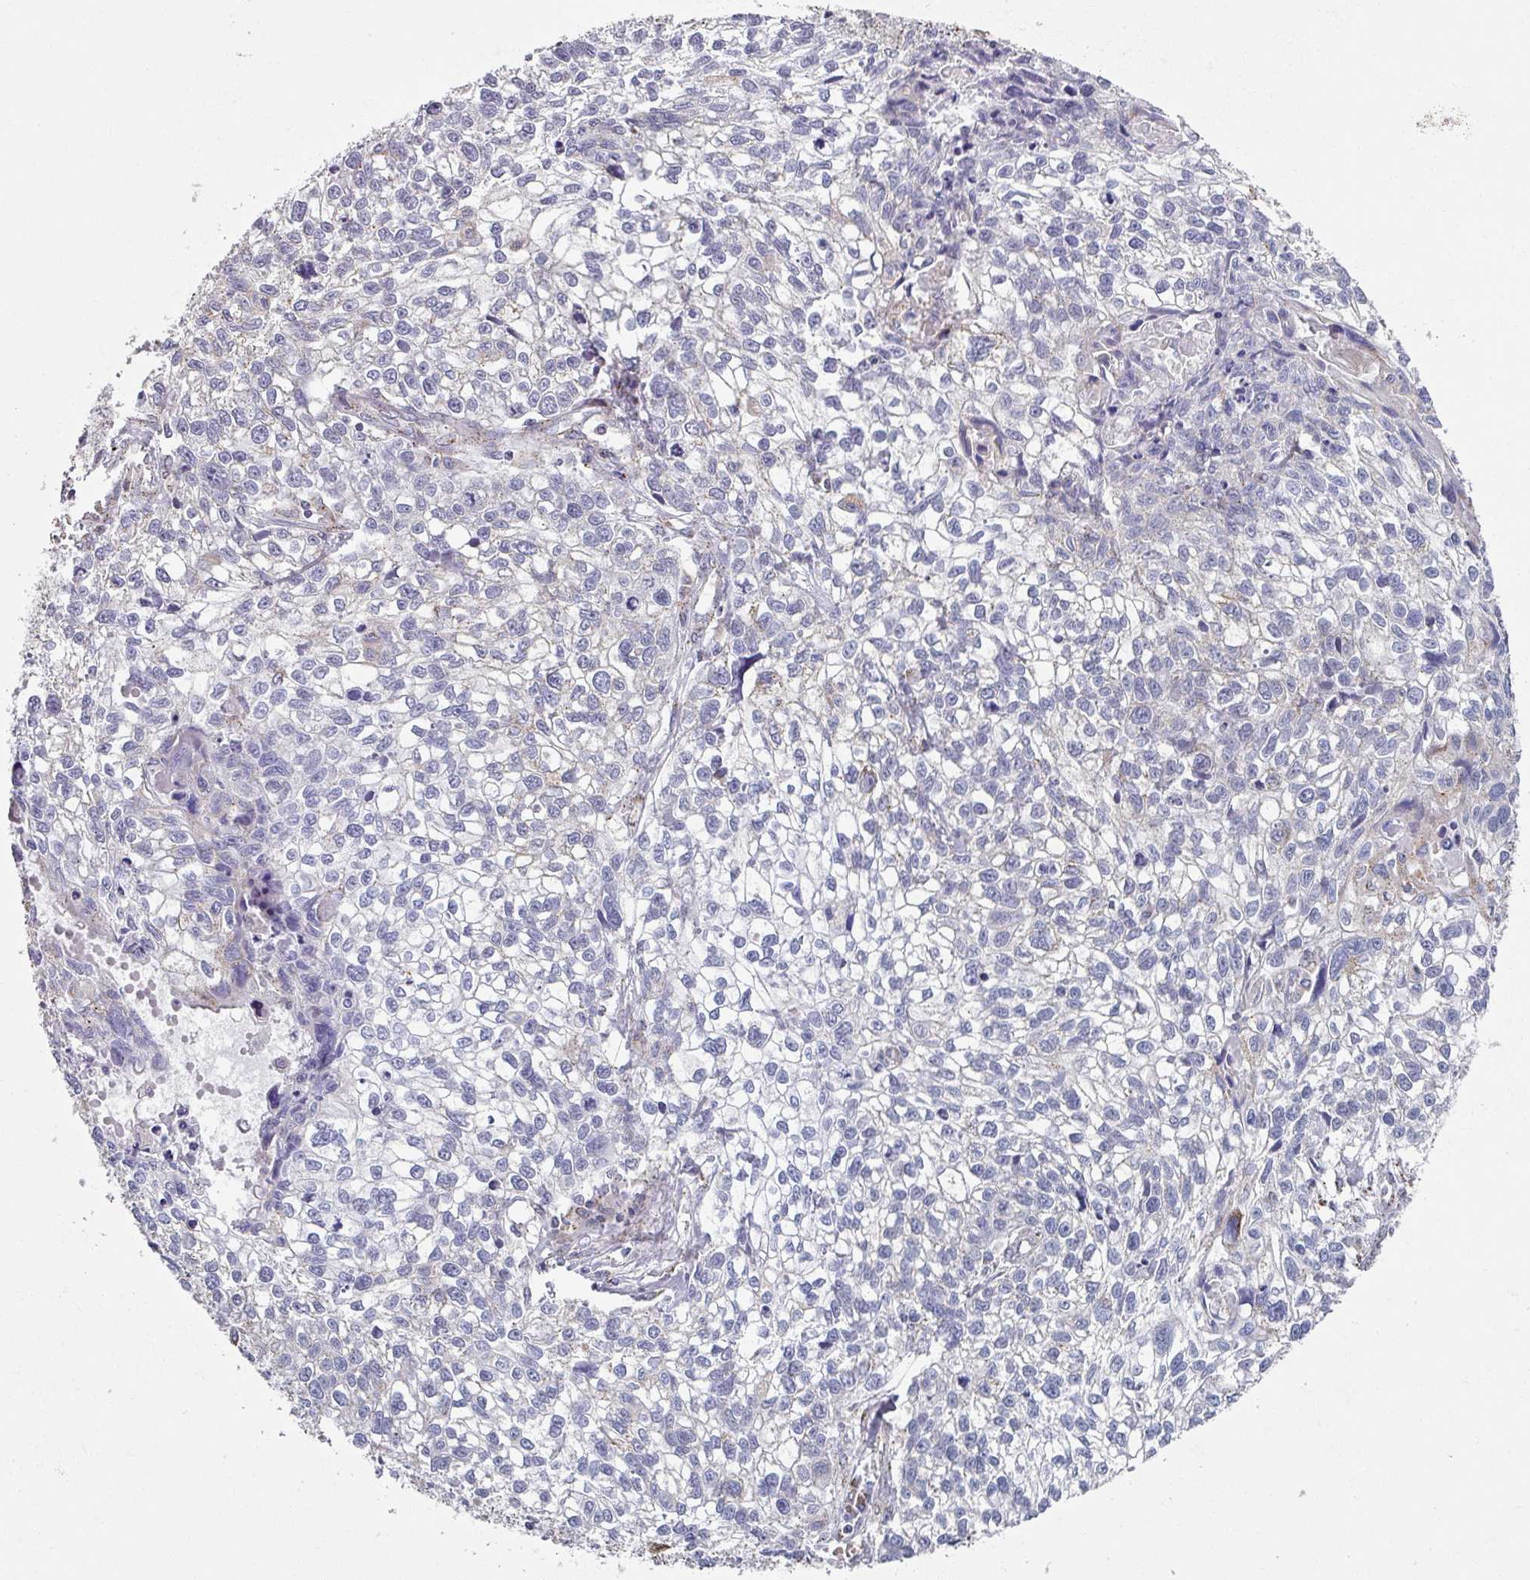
{"staining": {"intensity": "weak", "quantity": "<25%", "location": "cytoplasmic/membranous"}, "tissue": "lung cancer", "cell_type": "Tumor cells", "image_type": "cancer", "snomed": [{"axis": "morphology", "description": "Squamous cell carcinoma, NOS"}, {"axis": "topography", "description": "Lung"}], "caption": "Lung squamous cell carcinoma stained for a protein using immunohistochemistry (IHC) displays no positivity tumor cells.", "gene": "CCDC85B", "patient": {"sex": "male", "age": 74}}